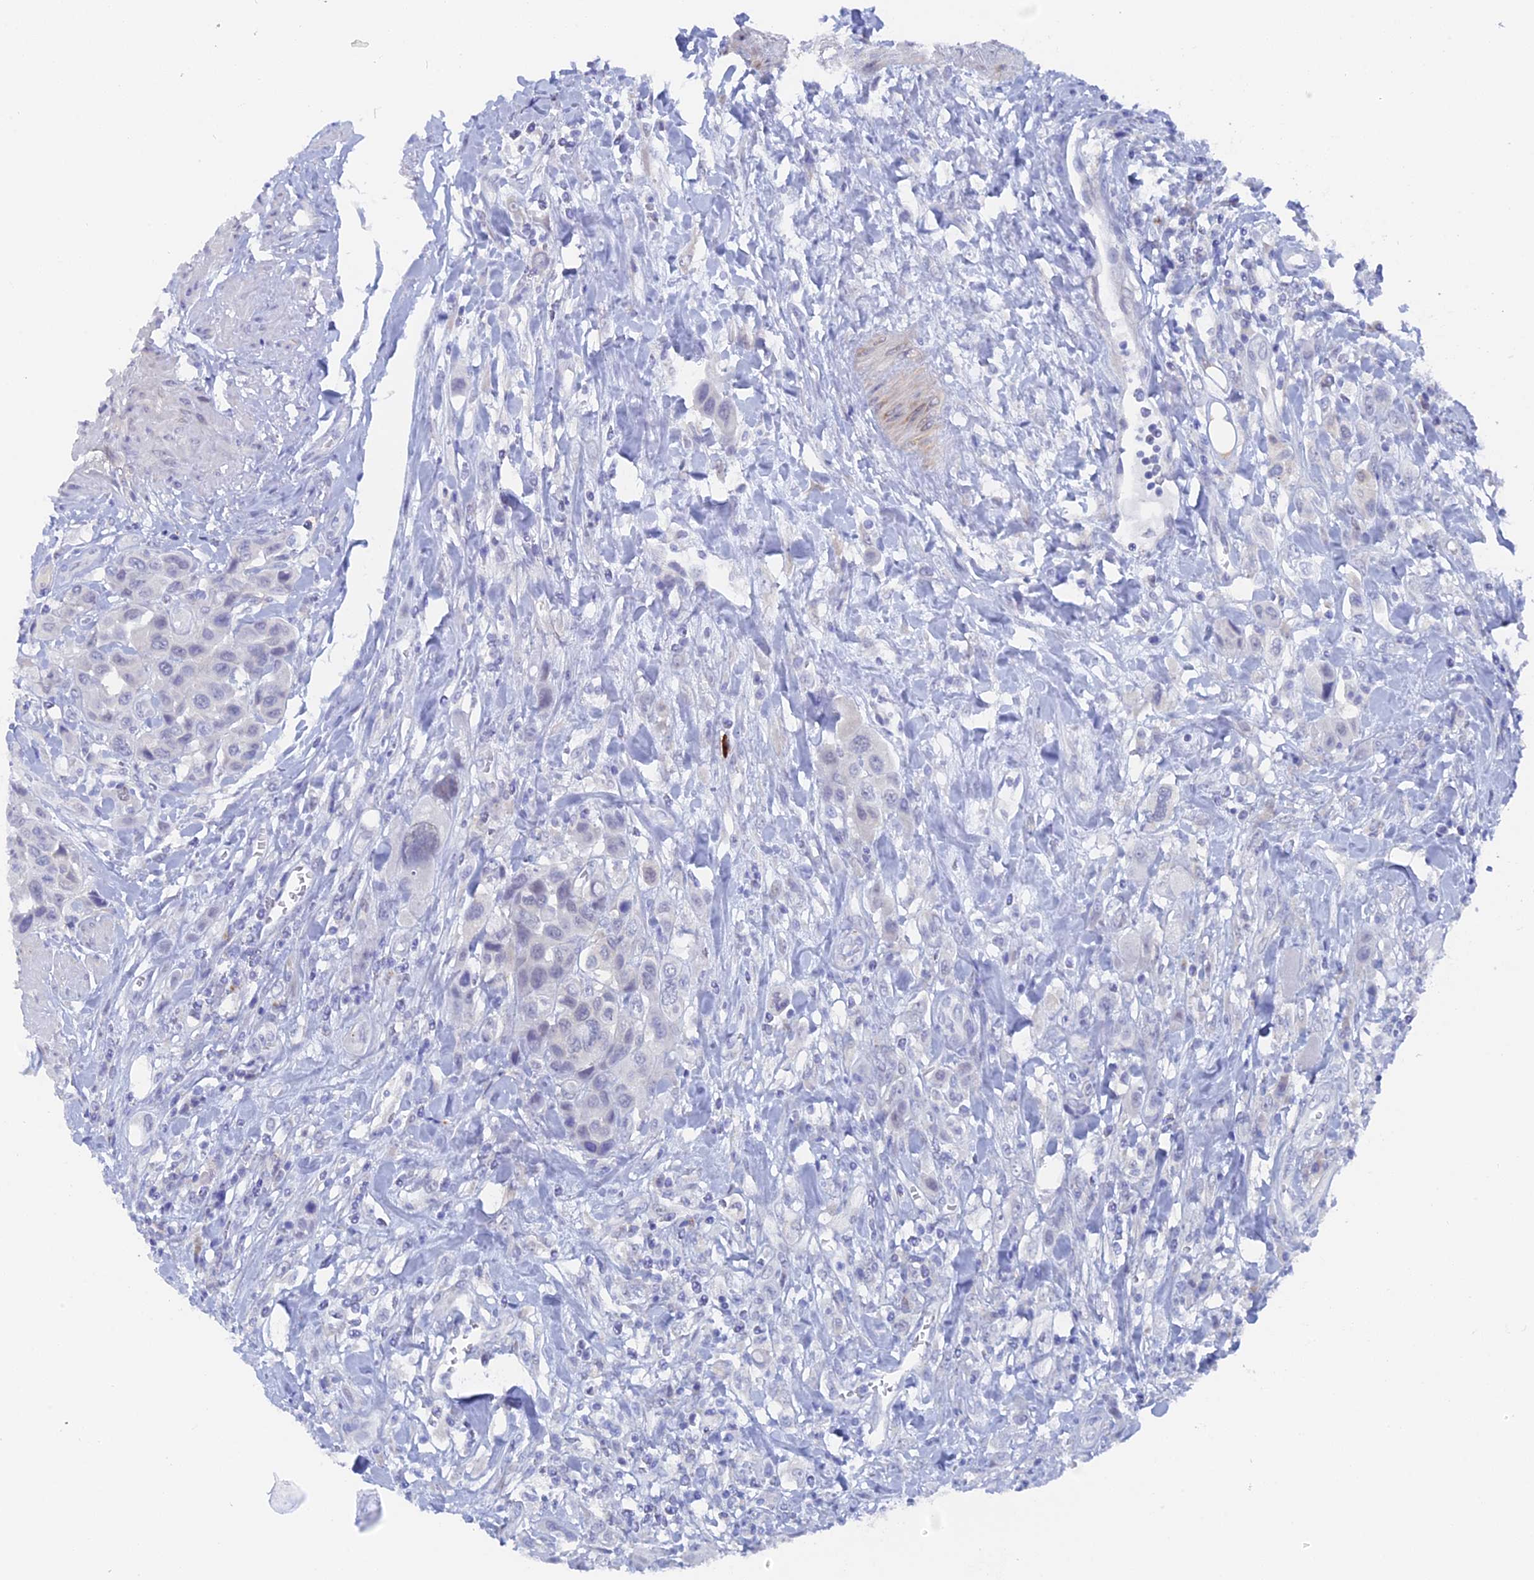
{"staining": {"intensity": "negative", "quantity": "none", "location": "none"}, "tissue": "urothelial cancer", "cell_type": "Tumor cells", "image_type": "cancer", "snomed": [{"axis": "morphology", "description": "Urothelial carcinoma, High grade"}, {"axis": "topography", "description": "Urinary bladder"}], "caption": "This is an IHC image of urothelial cancer. There is no expression in tumor cells.", "gene": "DACT3", "patient": {"sex": "male", "age": 50}}